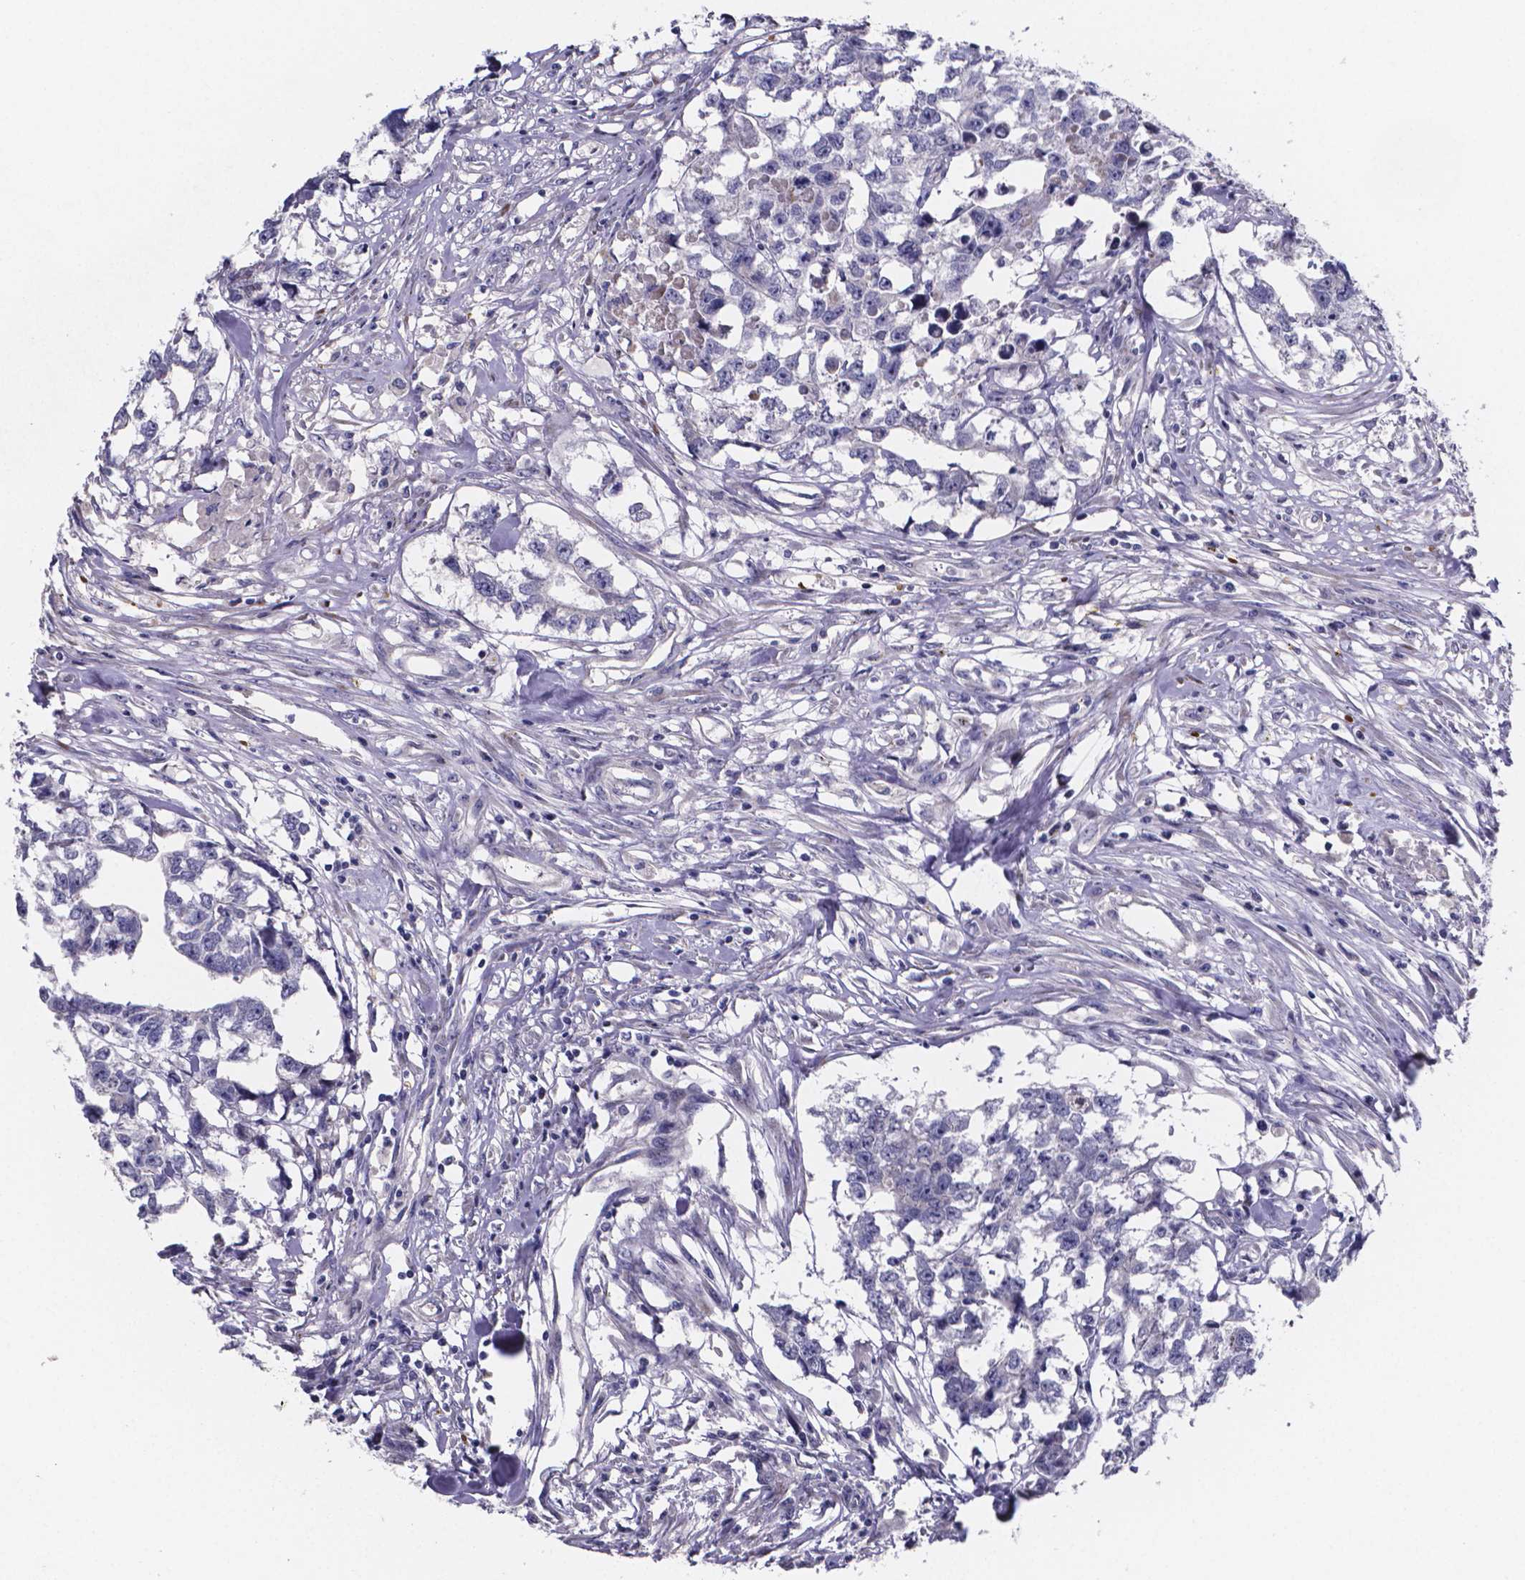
{"staining": {"intensity": "negative", "quantity": "none", "location": "none"}, "tissue": "testis cancer", "cell_type": "Tumor cells", "image_type": "cancer", "snomed": [{"axis": "morphology", "description": "Carcinoma, Embryonal, NOS"}, {"axis": "morphology", "description": "Teratoma, malignant, NOS"}, {"axis": "topography", "description": "Testis"}], "caption": "DAB (3,3'-diaminobenzidine) immunohistochemical staining of human testis cancer (teratoma (malignant)) reveals no significant expression in tumor cells.", "gene": "GABRA3", "patient": {"sex": "male", "age": 44}}